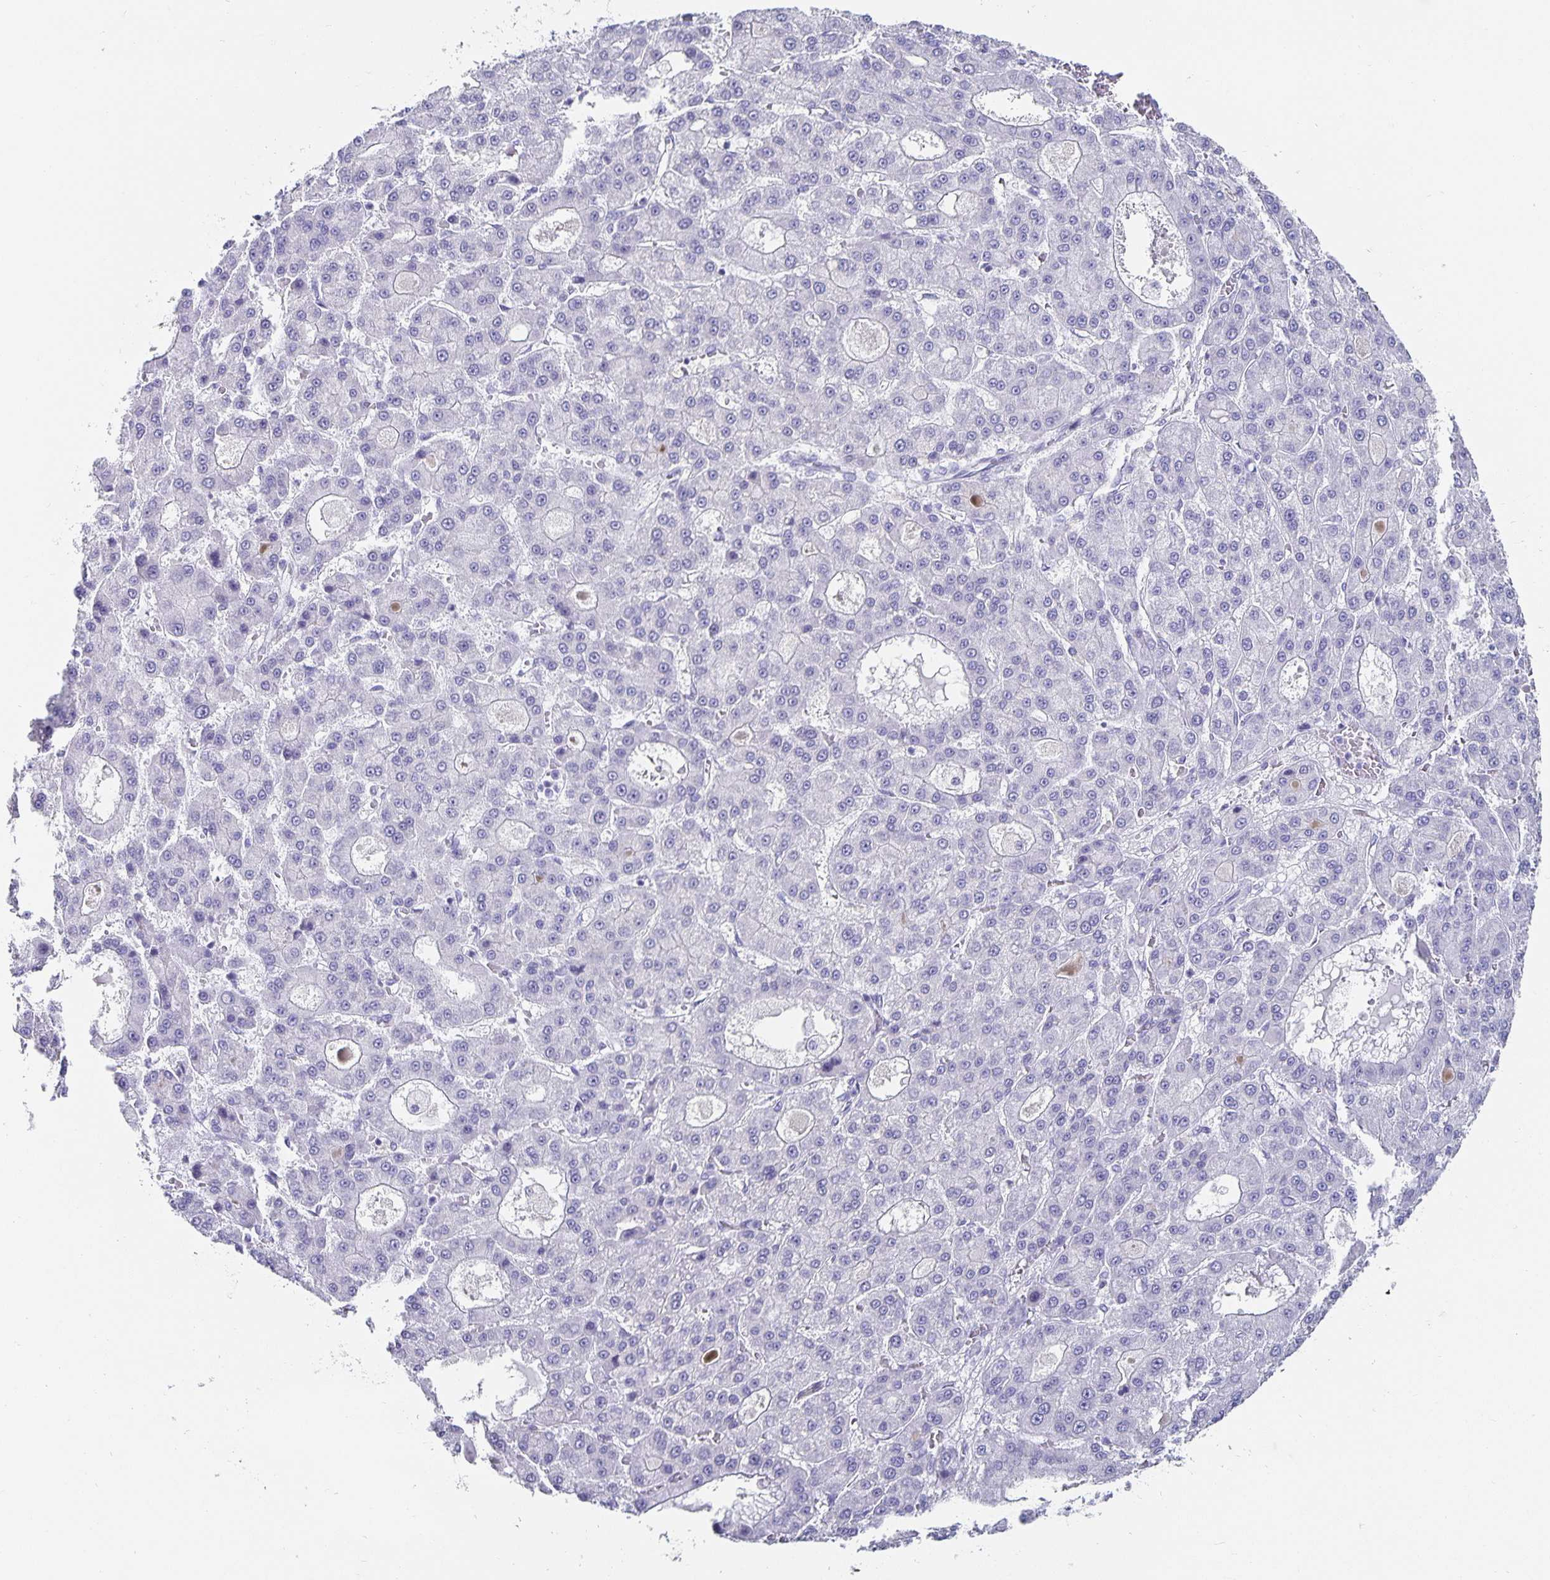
{"staining": {"intensity": "negative", "quantity": "none", "location": "none"}, "tissue": "liver cancer", "cell_type": "Tumor cells", "image_type": "cancer", "snomed": [{"axis": "morphology", "description": "Carcinoma, Hepatocellular, NOS"}, {"axis": "topography", "description": "Liver"}], "caption": "Hepatocellular carcinoma (liver) was stained to show a protein in brown. There is no significant staining in tumor cells.", "gene": "CHGA", "patient": {"sex": "male", "age": 70}}